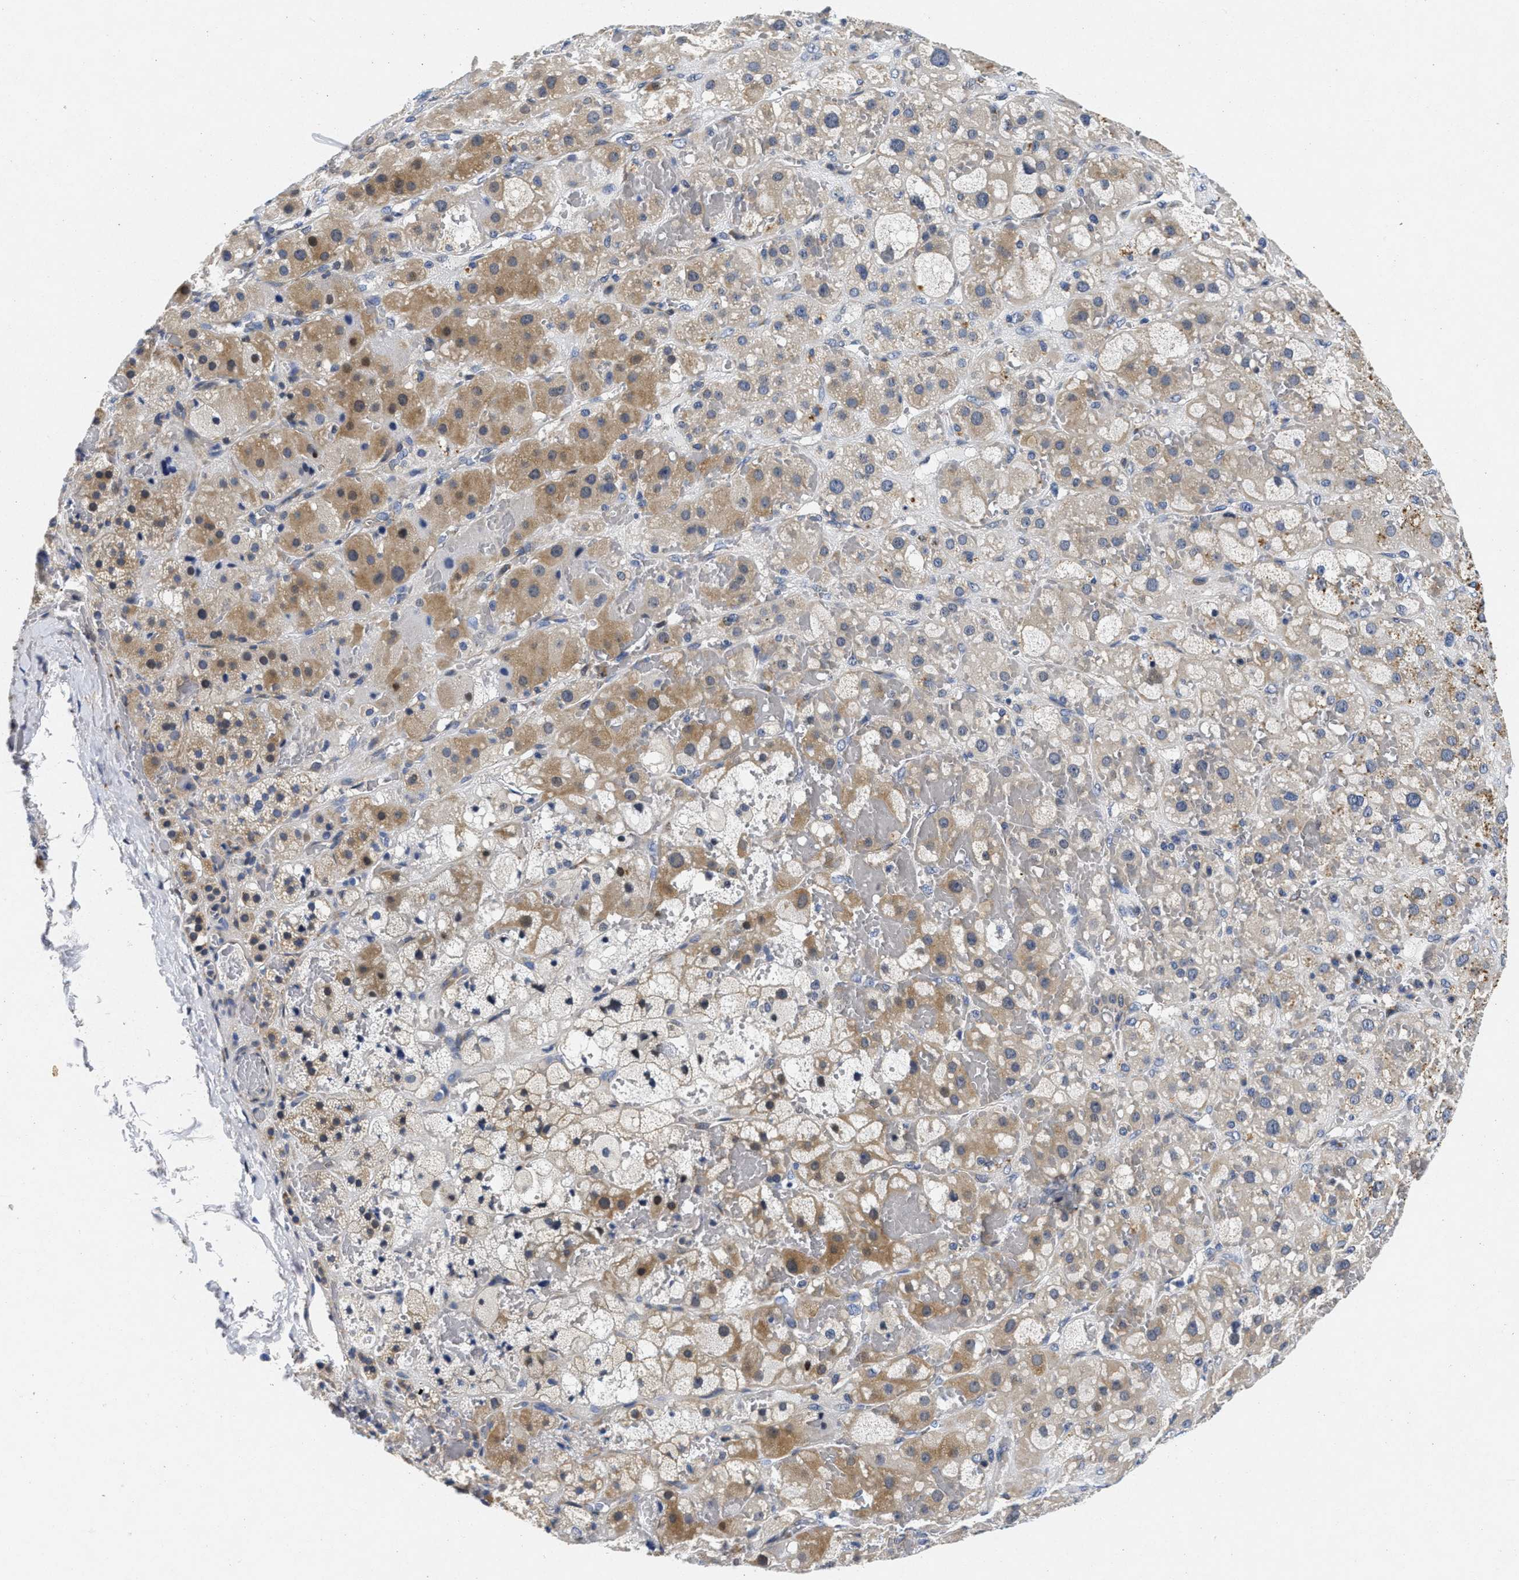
{"staining": {"intensity": "moderate", "quantity": "25%-75%", "location": "cytoplasmic/membranous"}, "tissue": "adrenal gland", "cell_type": "Glandular cells", "image_type": "normal", "snomed": [{"axis": "morphology", "description": "Normal tissue, NOS"}, {"axis": "topography", "description": "Adrenal gland"}], "caption": "DAB (3,3'-diaminobenzidine) immunohistochemical staining of benign adrenal gland shows moderate cytoplasmic/membranous protein staining in about 25%-75% of glandular cells. The protein of interest is stained brown, and the nuclei are stained in blue (DAB IHC with brightfield microscopy, high magnification).", "gene": "LAD1", "patient": {"sex": "female", "age": 47}}